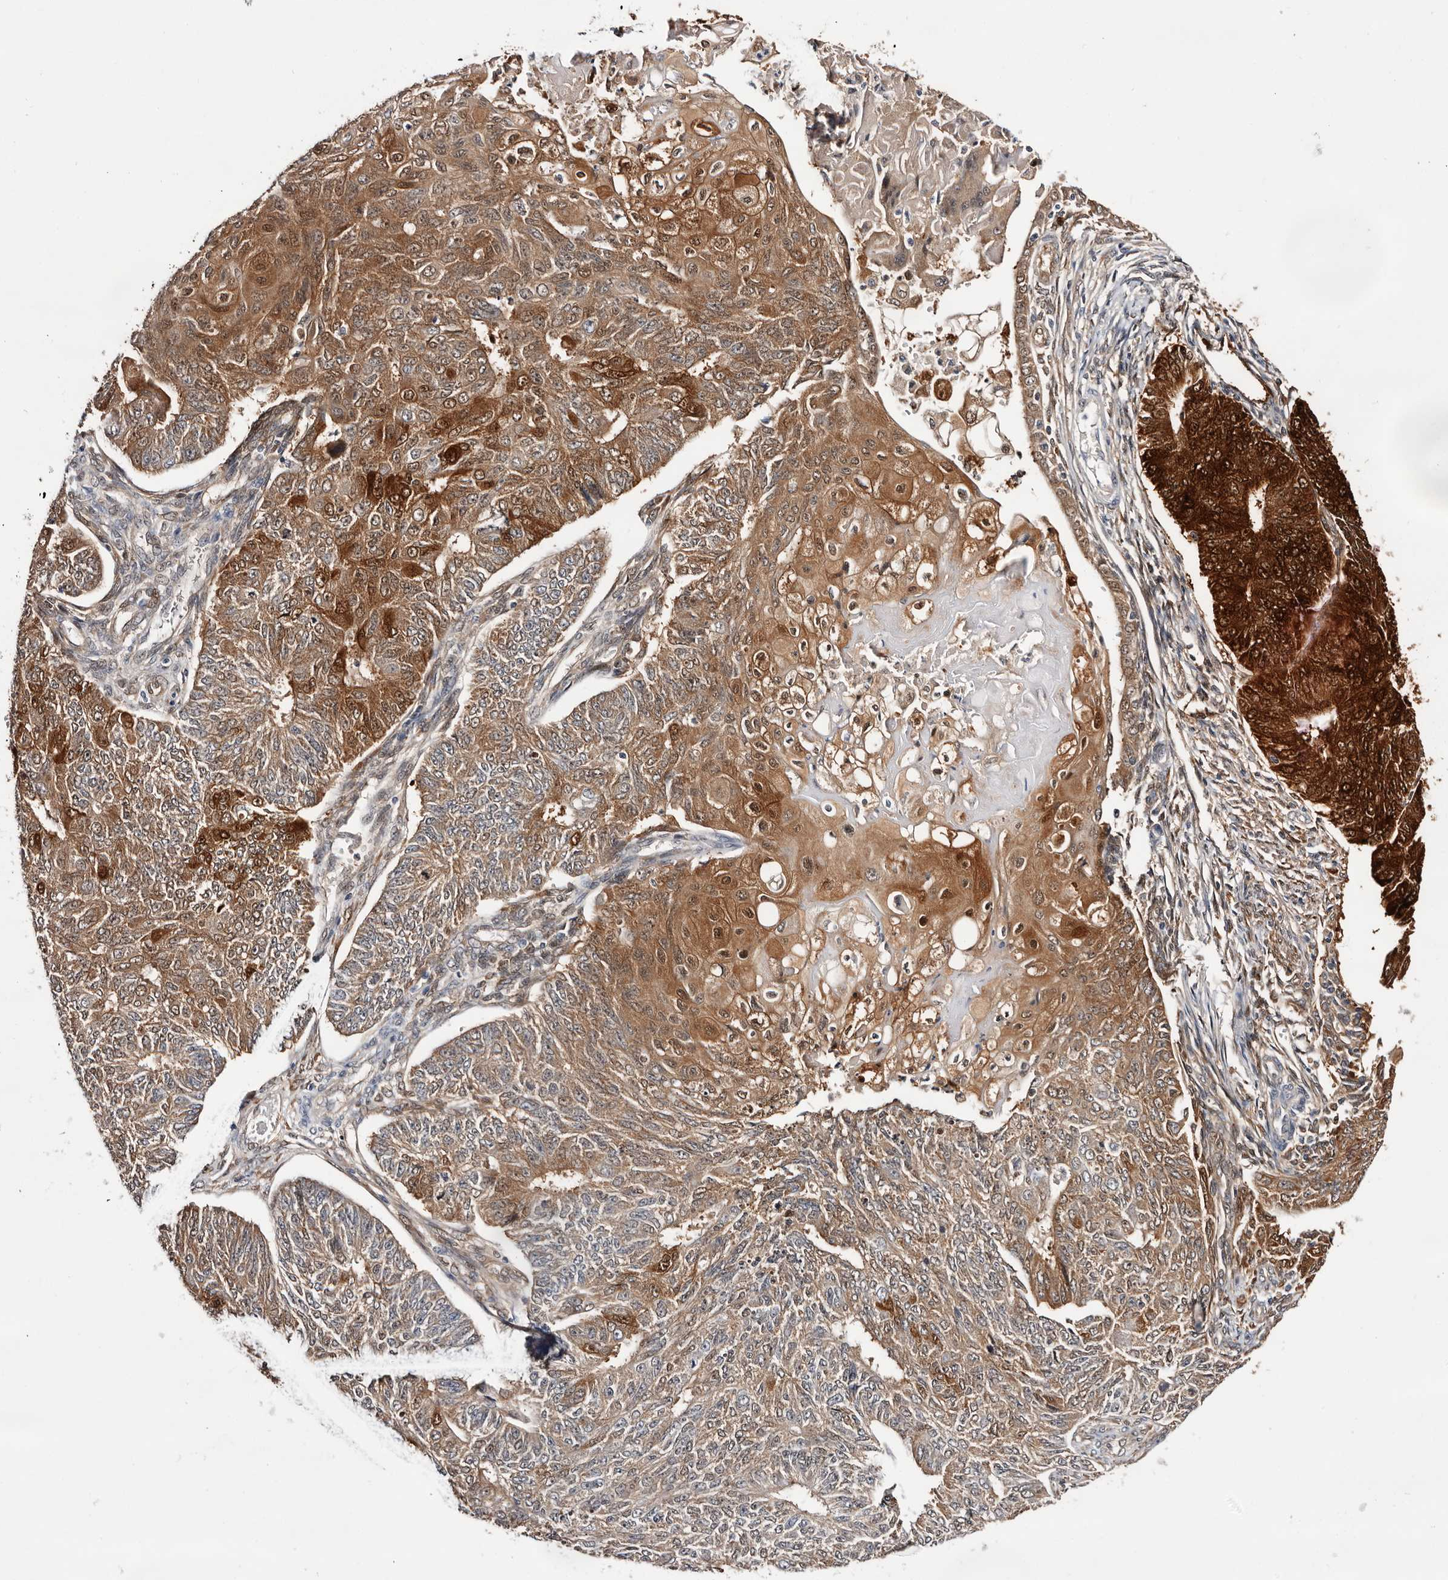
{"staining": {"intensity": "strong", "quantity": "25%-75%", "location": "cytoplasmic/membranous,nuclear"}, "tissue": "endometrial cancer", "cell_type": "Tumor cells", "image_type": "cancer", "snomed": [{"axis": "morphology", "description": "Adenocarcinoma, NOS"}, {"axis": "topography", "description": "Endometrium"}], "caption": "The photomicrograph shows staining of adenocarcinoma (endometrial), revealing strong cytoplasmic/membranous and nuclear protein expression (brown color) within tumor cells.", "gene": "TP53I3", "patient": {"sex": "female", "age": 32}}